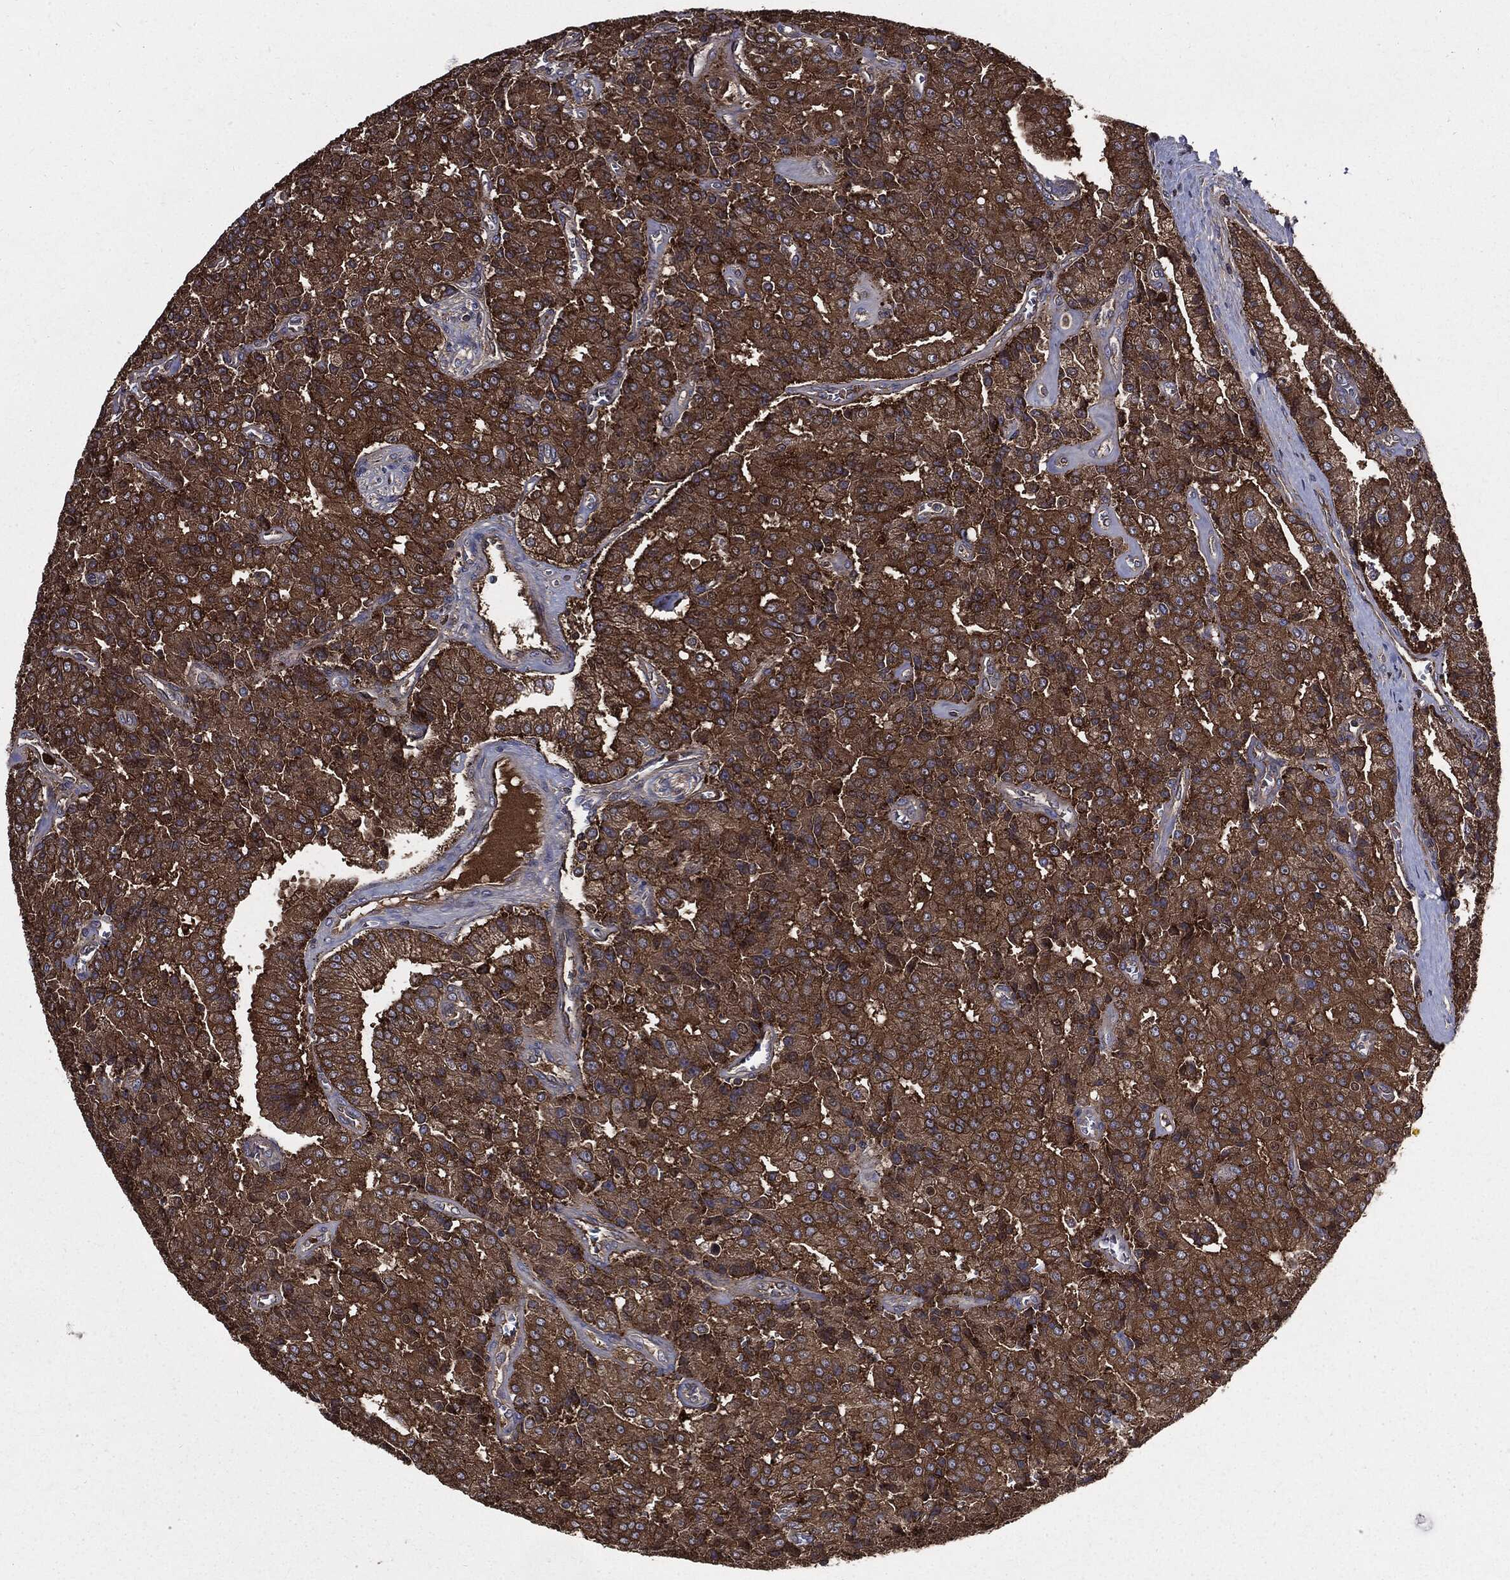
{"staining": {"intensity": "strong", "quantity": ">75%", "location": "cytoplasmic/membranous"}, "tissue": "prostate cancer", "cell_type": "Tumor cells", "image_type": "cancer", "snomed": [{"axis": "morphology", "description": "Adenocarcinoma, NOS"}, {"axis": "topography", "description": "Prostate and seminal vesicle, NOS"}, {"axis": "topography", "description": "Prostate"}], "caption": "Immunohistochemistry (IHC) histopathology image of neoplastic tissue: prostate cancer stained using IHC displays high levels of strong protein expression localized specifically in the cytoplasmic/membranous of tumor cells, appearing as a cytoplasmic/membranous brown color.", "gene": "PDCD6IP", "patient": {"sex": "male", "age": 67}}